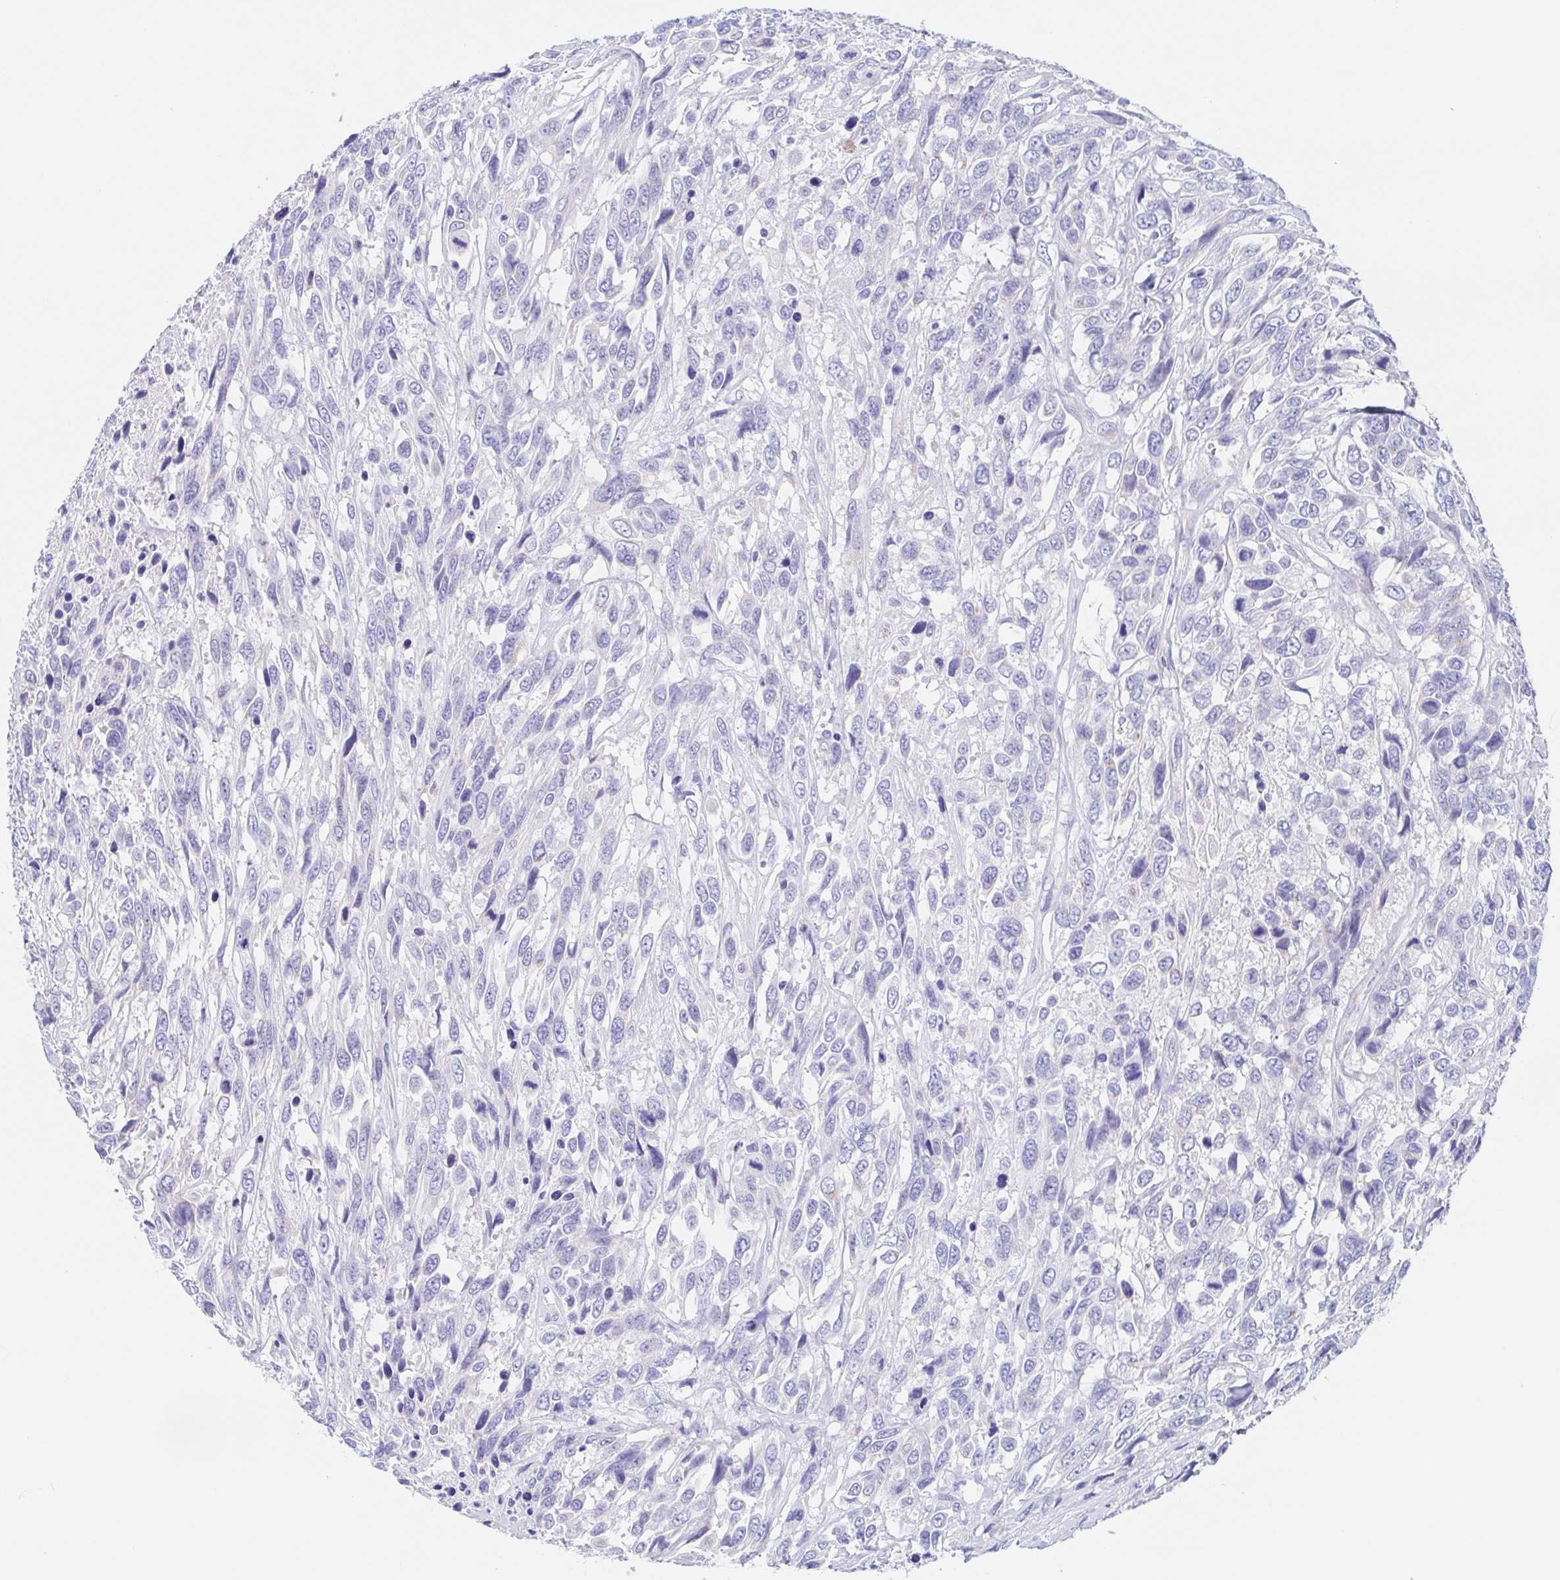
{"staining": {"intensity": "negative", "quantity": "none", "location": "none"}, "tissue": "urothelial cancer", "cell_type": "Tumor cells", "image_type": "cancer", "snomed": [{"axis": "morphology", "description": "Urothelial carcinoma, High grade"}, {"axis": "topography", "description": "Urinary bladder"}], "caption": "This image is of urothelial carcinoma (high-grade) stained with IHC to label a protein in brown with the nuclei are counter-stained blue. There is no staining in tumor cells. (DAB immunohistochemistry visualized using brightfield microscopy, high magnification).", "gene": "SCG3", "patient": {"sex": "female", "age": 70}}